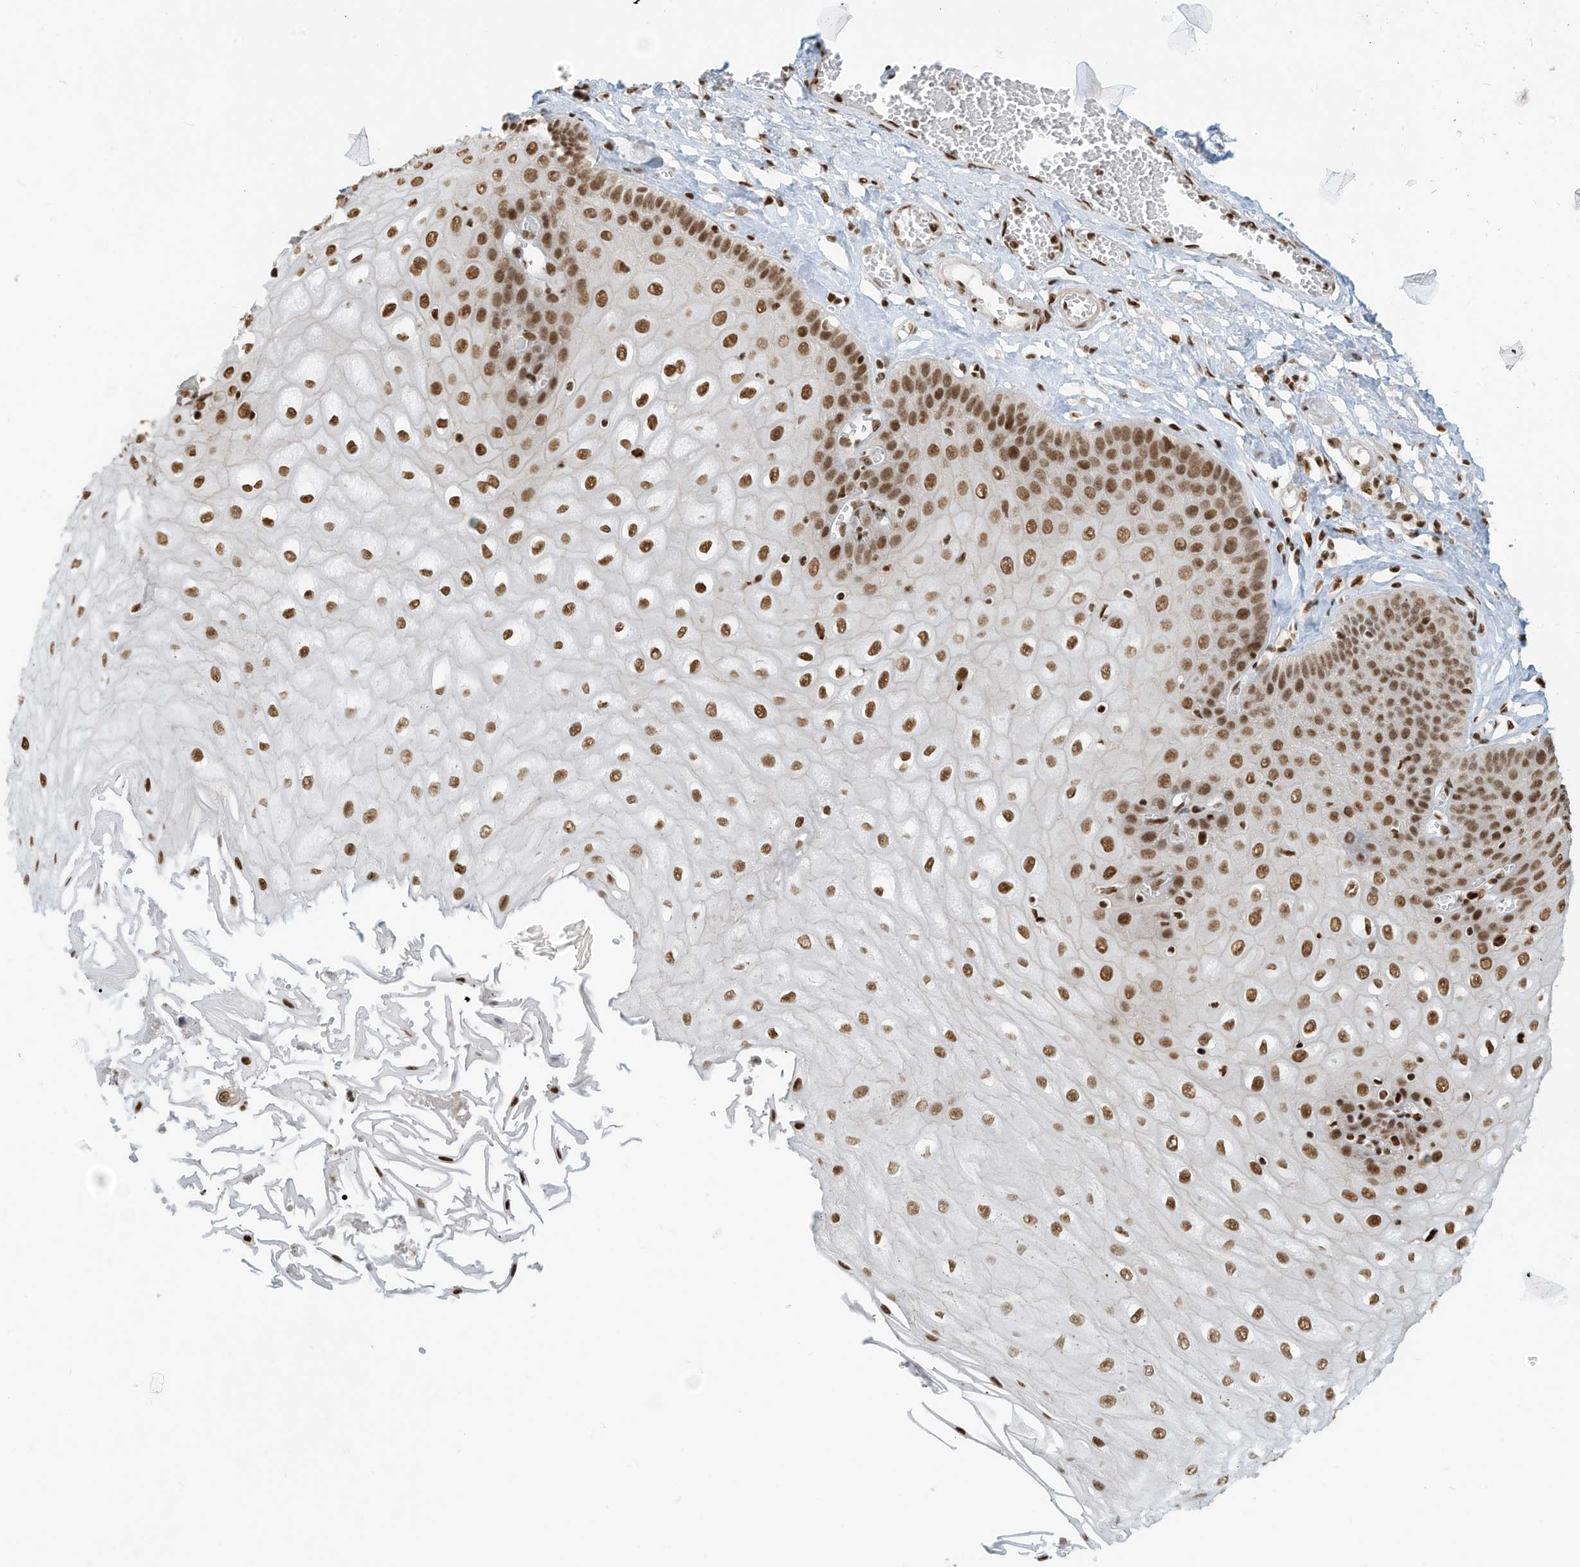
{"staining": {"intensity": "moderate", "quantity": ">75%", "location": "nuclear"}, "tissue": "esophagus", "cell_type": "Squamous epithelial cells", "image_type": "normal", "snomed": [{"axis": "morphology", "description": "Normal tissue, NOS"}, {"axis": "topography", "description": "Esophagus"}], "caption": "Esophagus was stained to show a protein in brown. There is medium levels of moderate nuclear positivity in approximately >75% of squamous epithelial cells. Ihc stains the protein of interest in brown and the nuclei are stained blue.", "gene": "SAMD15", "patient": {"sex": "male", "age": 60}}